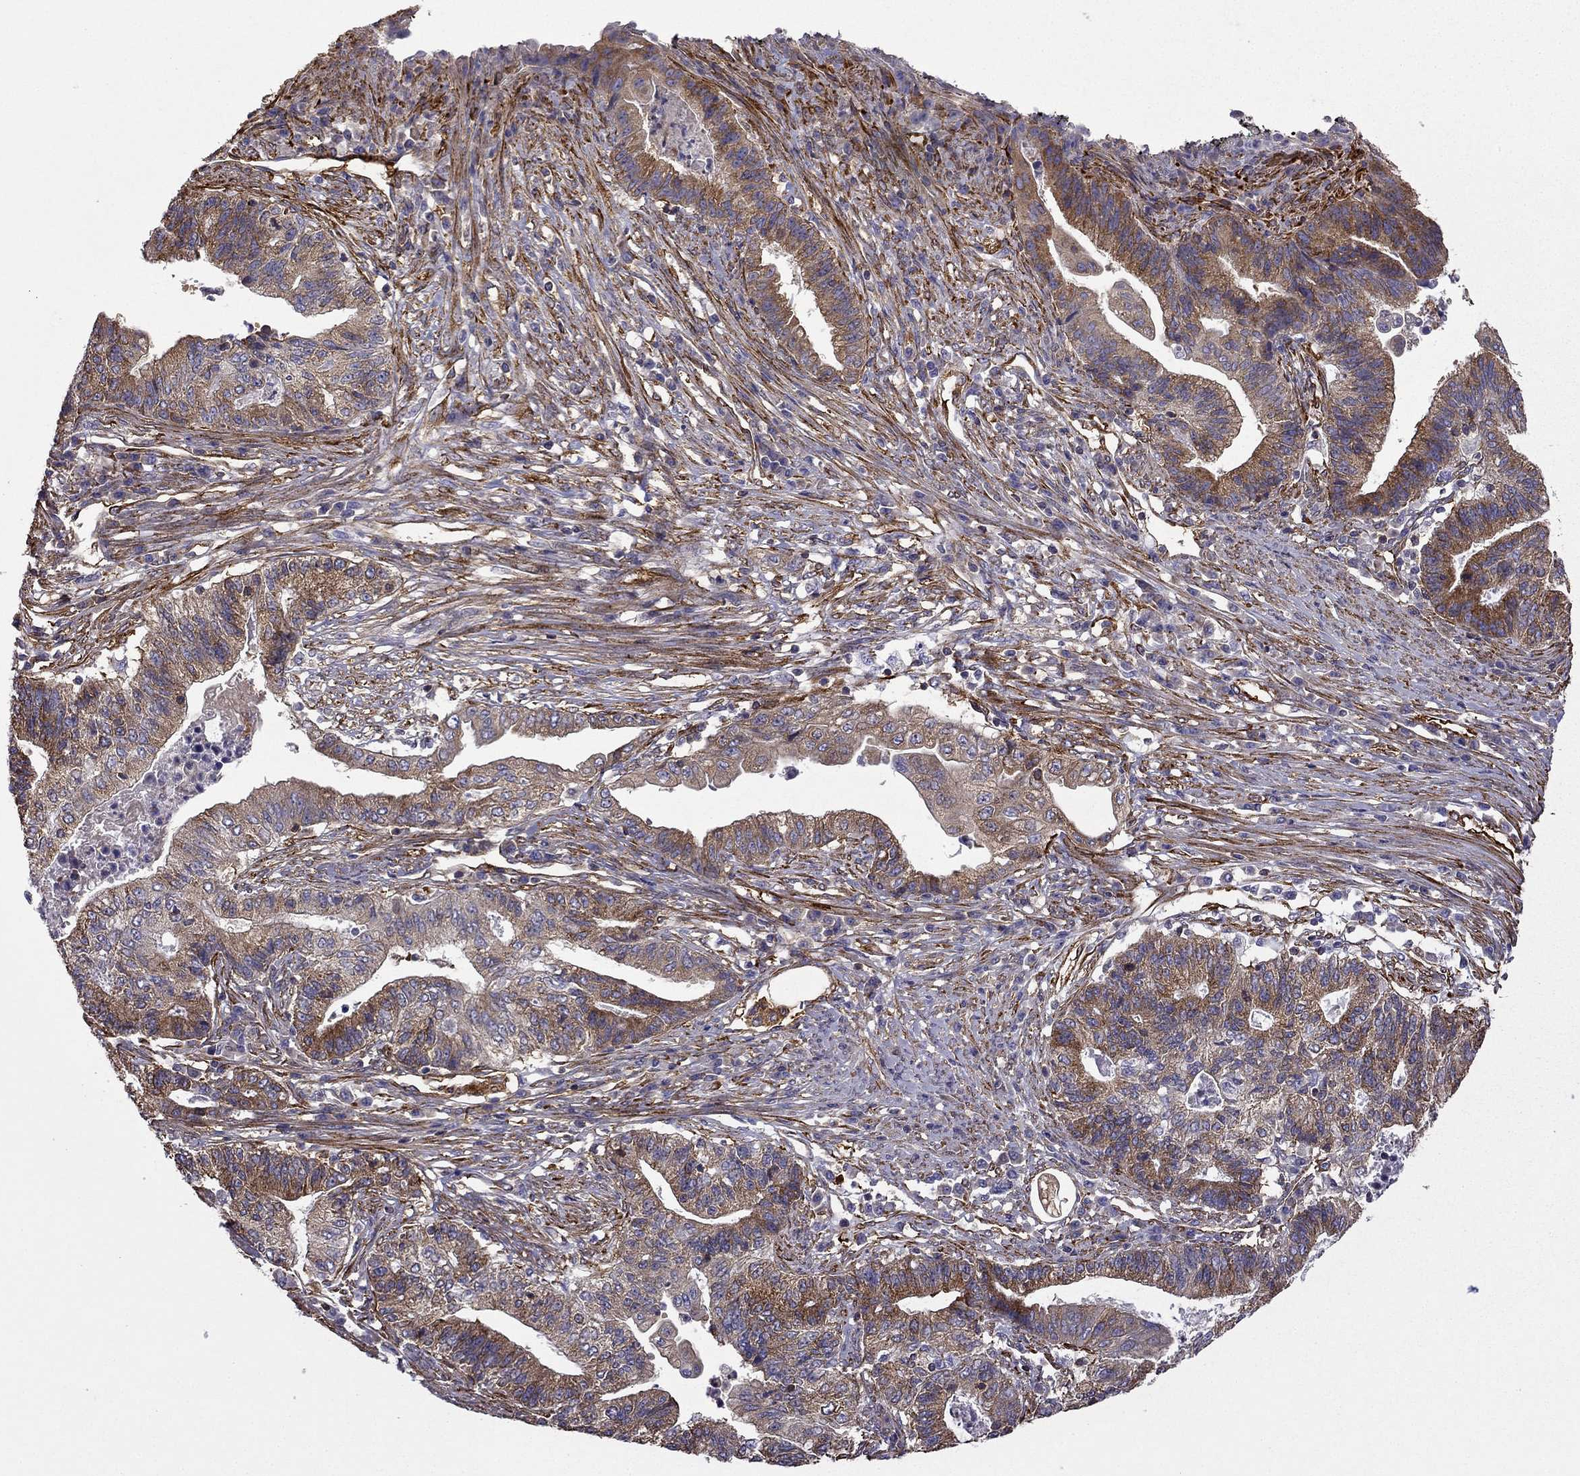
{"staining": {"intensity": "moderate", "quantity": ">75%", "location": "cytoplasmic/membranous"}, "tissue": "endometrial cancer", "cell_type": "Tumor cells", "image_type": "cancer", "snomed": [{"axis": "morphology", "description": "Adenocarcinoma, NOS"}, {"axis": "topography", "description": "Uterus"}, {"axis": "topography", "description": "Endometrium"}], "caption": "Brown immunohistochemical staining in endometrial cancer reveals moderate cytoplasmic/membranous expression in approximately >75% of tumor cells.", "gene": "MAP4", "patient": {"sex": "female", "age": 54}}